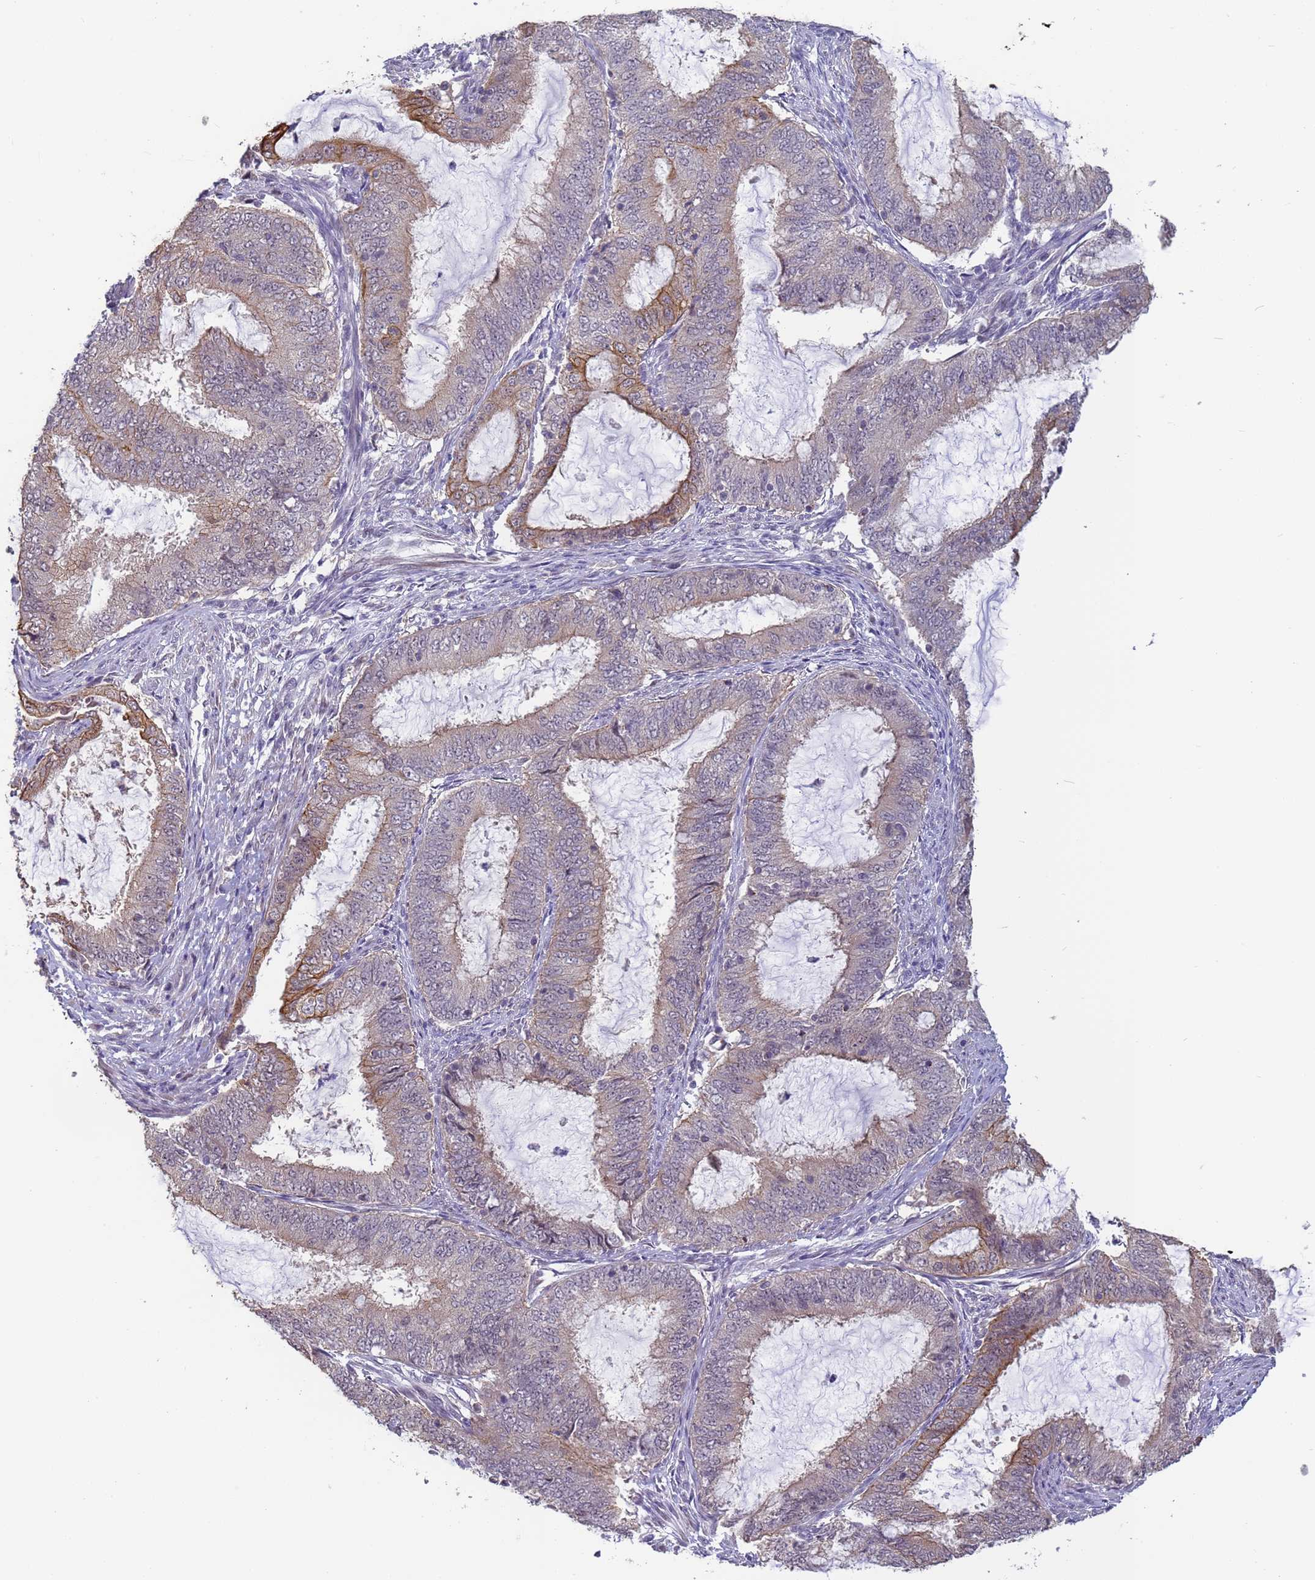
{"staining": {"intensity": "moderate", "quantity": "25%-75%", "location": "cytoplasmic/membranous"}, "tissue": "endometrial cancer", "cell_type": "Tumor cells", "image_type": "cancer", "snomed": [{"axis": "morphology", "description": "Adenocarcinoma, NOS"}, {"axis": "topography", "description": "Endometrium"}], "caption": "IHC histopathology image of neoplastic tissue: human endometrial cancer stained using IHC displays medium levels of moderate protein expression localized specifically in the cytoplasmic/membranous of tumor cells, appearing as a cytoplasmic/membranous brown color.", "gene": "VWA3A", "patient": {"sex": "female", "age": 51}}